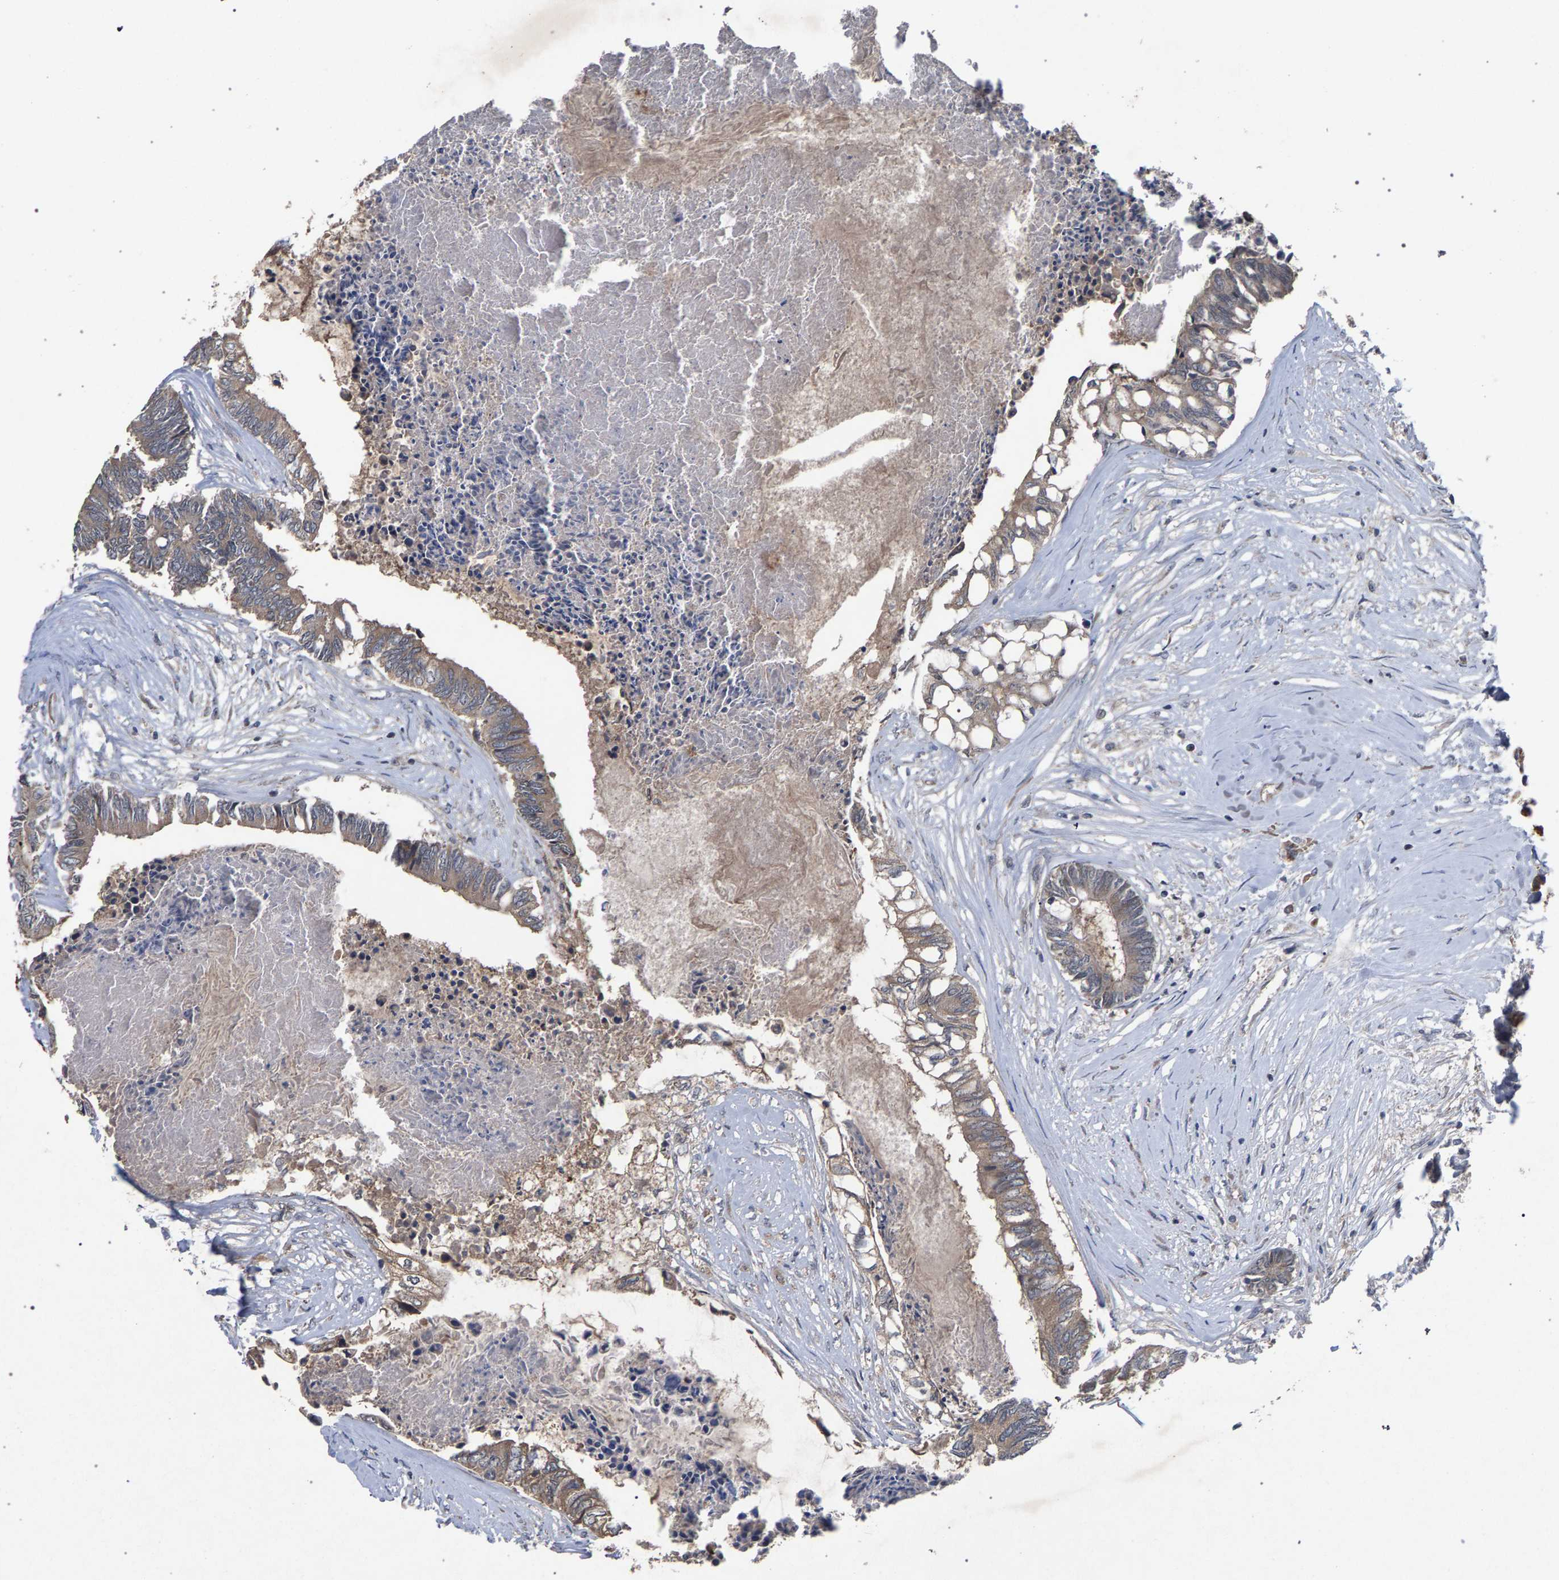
{"staining": {"intensity": "weak", "quantity": ">75%", "location": "cytoplasmic/membranous"}, "tissue": "colorectal cancer", "cell_type": "Tumor cells", "image_type": "cancer", "snomed": [{"axis": "morphology", "description": "Adenocarcinoma, NOS"}, {"axis": "topography", "description": "Rectum"}], "caption": "Human colorectal adenocarcinoma stained for a protein (brown) displays weak cytoplasmic/membranous positive staining in approximately >75% of tumor cells.", "gene": "SLC4A4", "patient": {"sex": "male", "age": 63}}